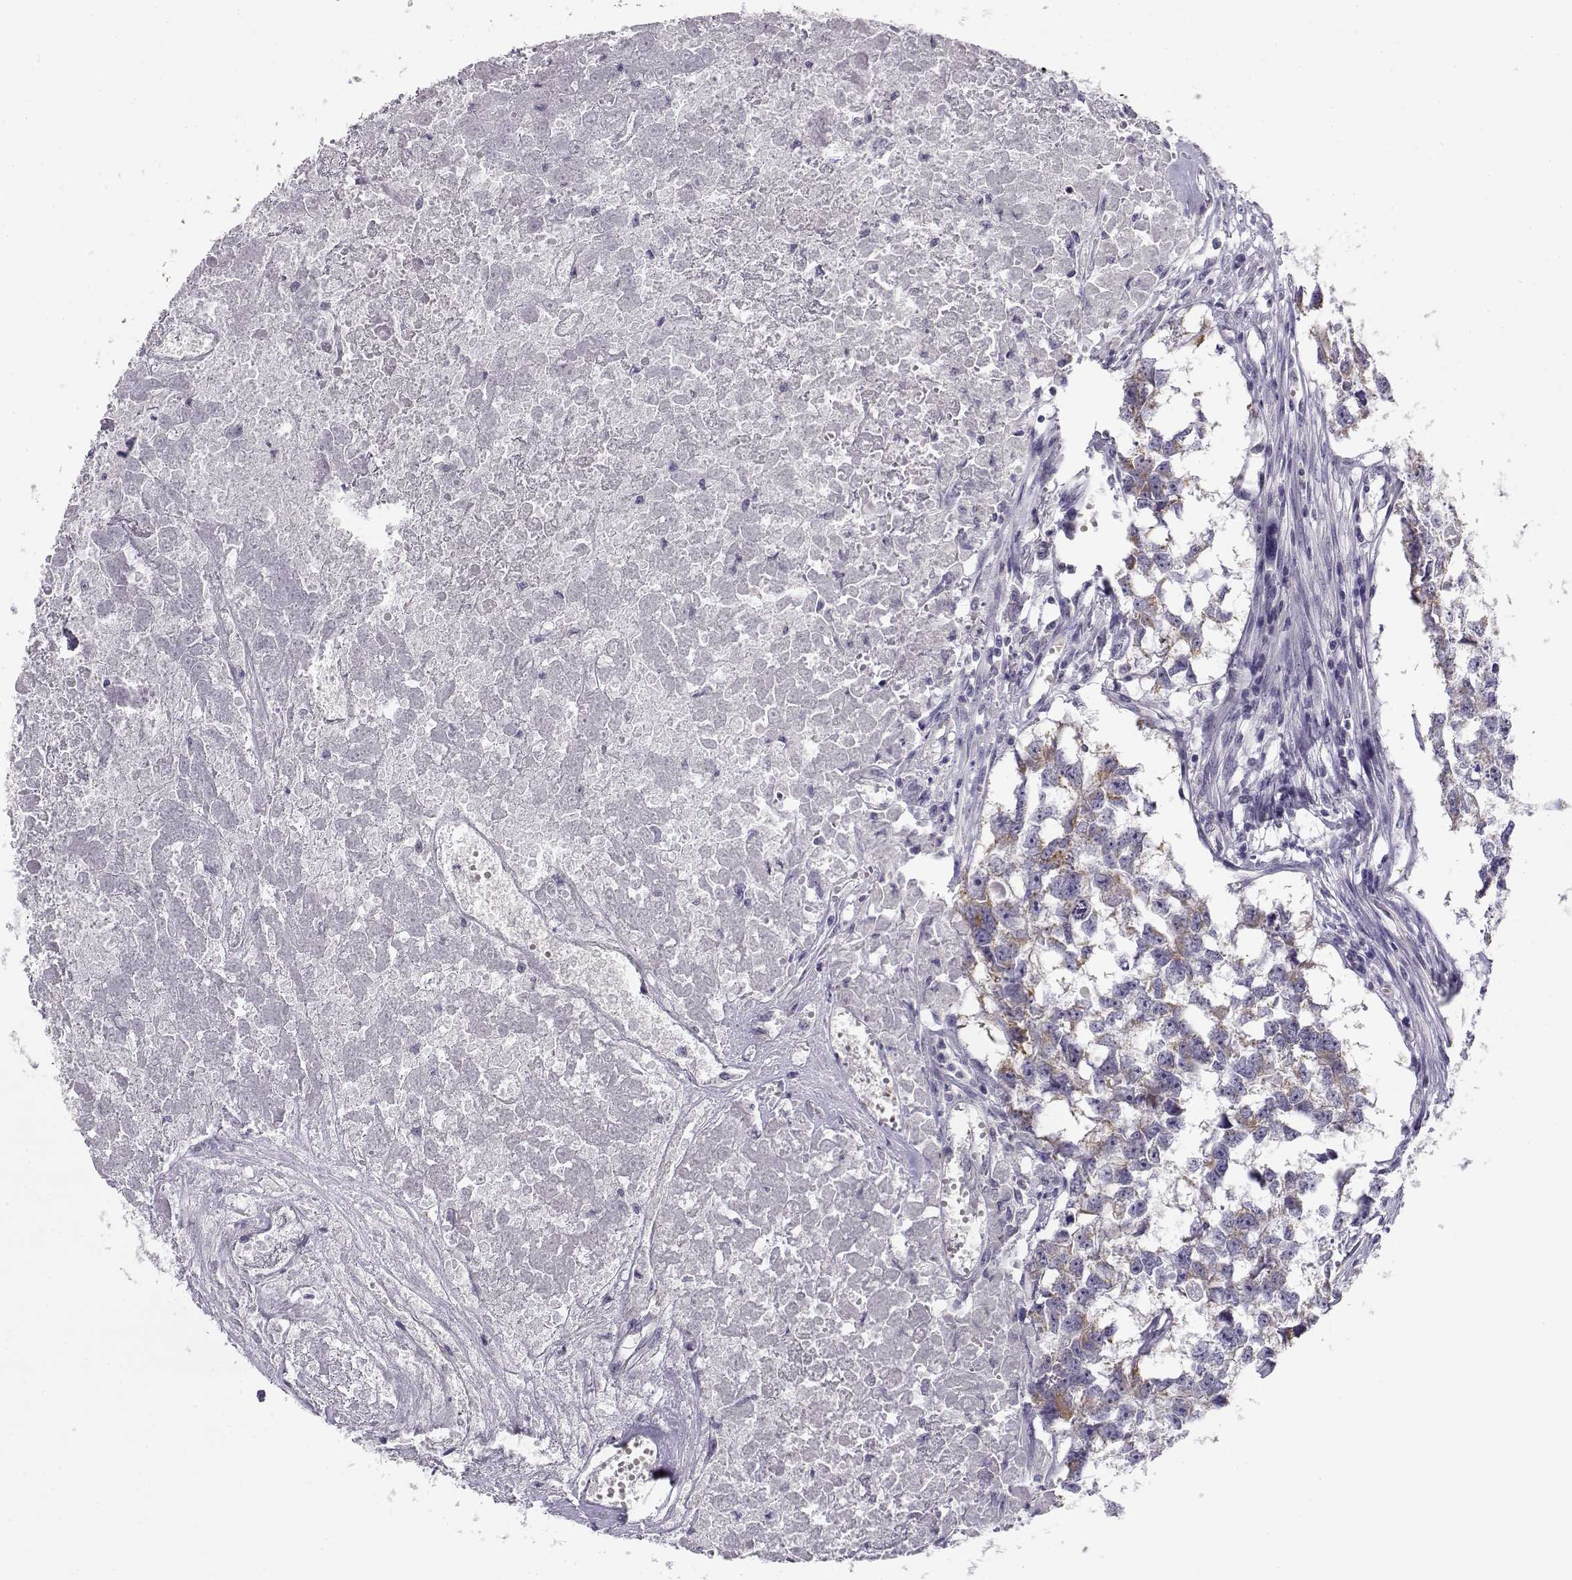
{"staining": {"intensity": "negative", "quantity": "none", "location": "none"}, "tissue": "testis cancer", "cell_type": "Tumor cells", "image_type": "cancer", "snomed": [{"axis": "morphology", "description": "Carcinoma, Embryonal, NOS"}, {"axis": "morphology", "description": "Teratoma, malignant, NOS"}, {"axis": "topography", "description": "Testis"}], "caption": "High magnification brightfield microscopy of embryonal carcinoma (testis) stained with DAB (brown) and counterstained with hematoxylin (blue): tumor cells show no significant staining. (Immunohistochemistry (ihc), brightfield microscopy, high magnification).", "gene": "MYO1A", "patient": {"sex": "male", "age": 44}}